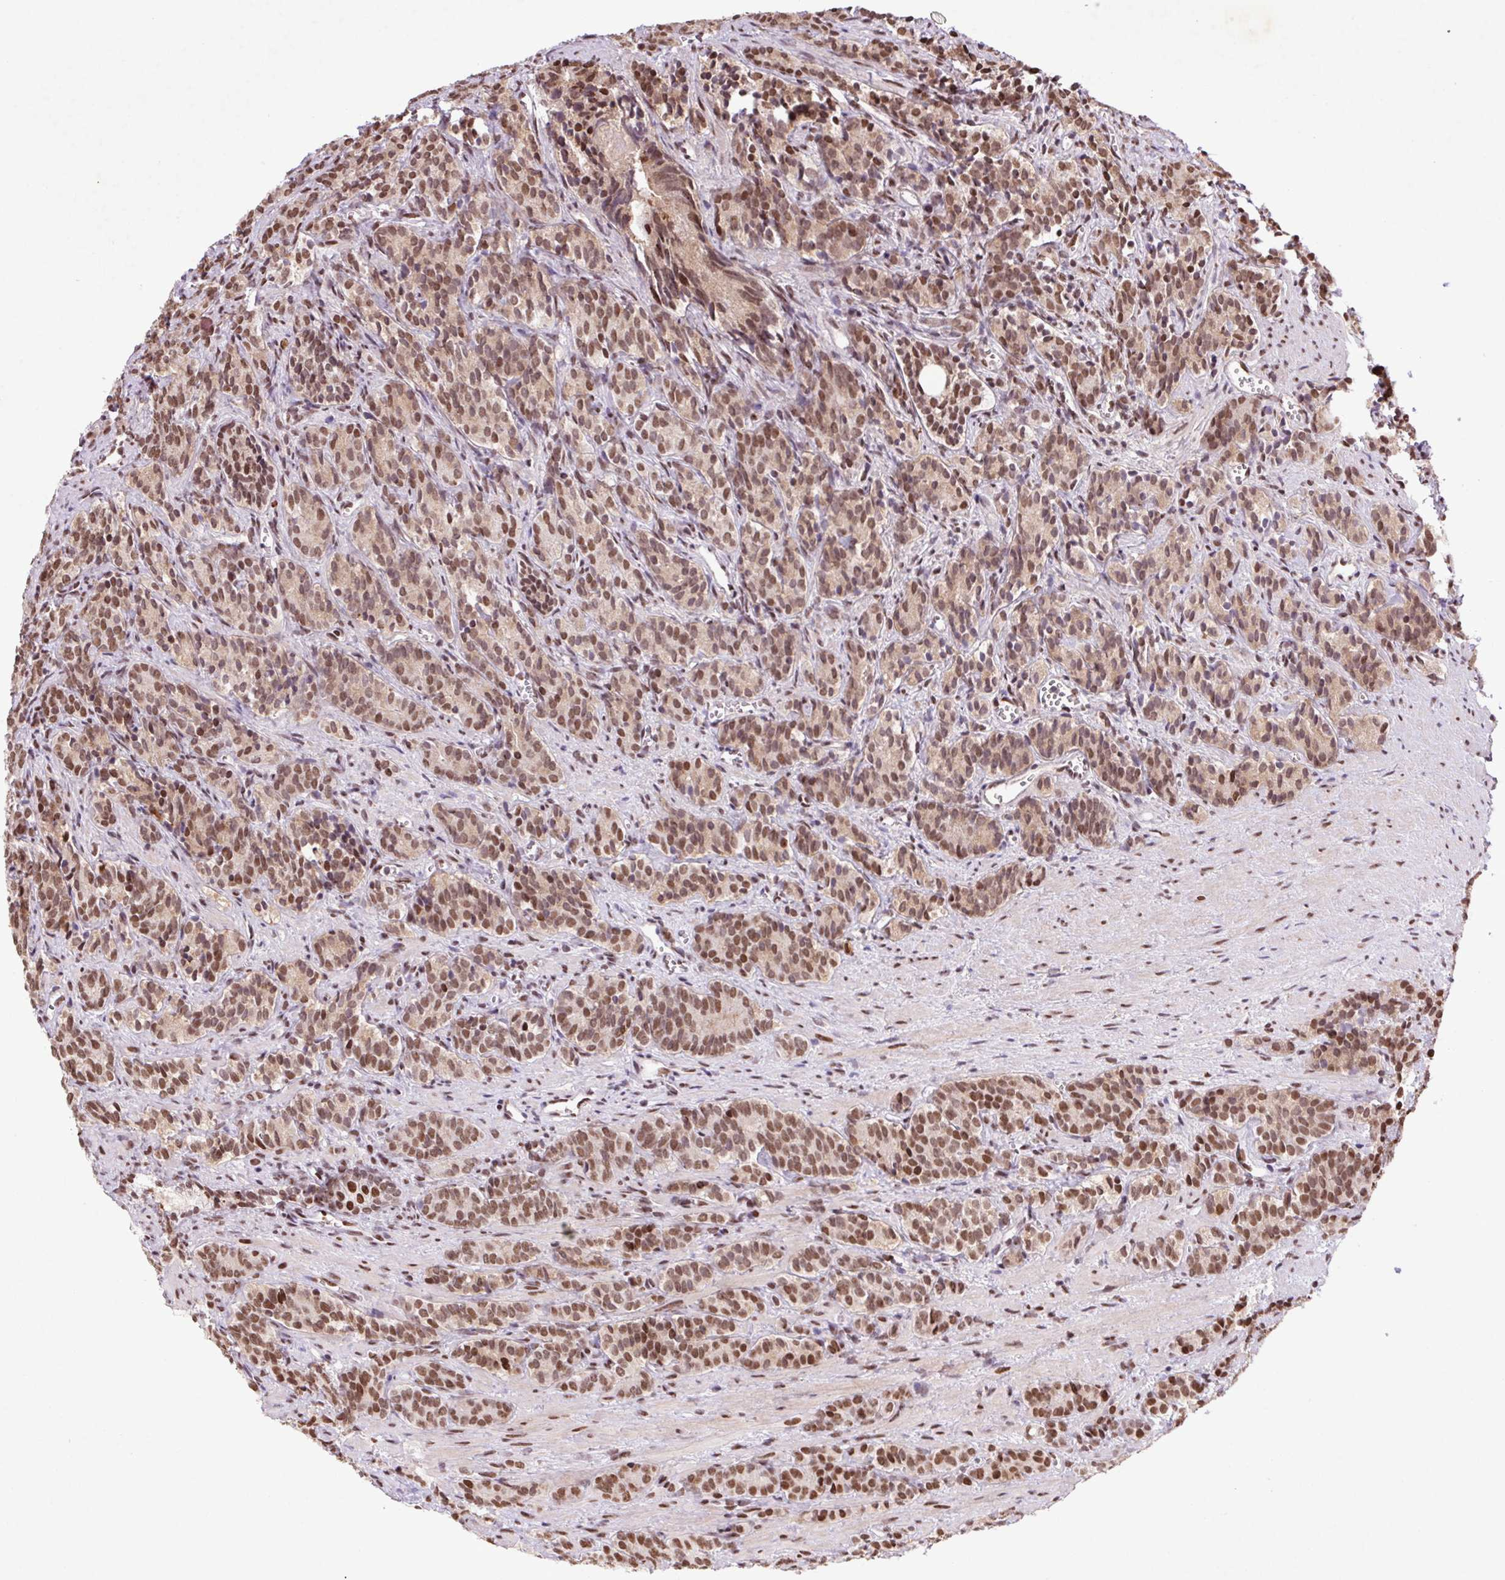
{"staining": {"intensity": "strong", "quantity": ">75%", "location": "nuclear"}, "tissue": "prostate cancer", "cell_type": "Tumor cells", "image_type": "cancer", "snomed": [{"axis": "morphology", "description": "Adenocarcinoma, High grade"}, {"axis": "topography", "description": "Prostate"}], "caption": "Immunohistochemical staining of human prostate adenocarcinoma (high-grade) demonstrates high levels of strong nuclear expression in about >75% of tumor cells.", "gene": "LDLRAD4", "patient": {"sex": "male", "age": 84}}